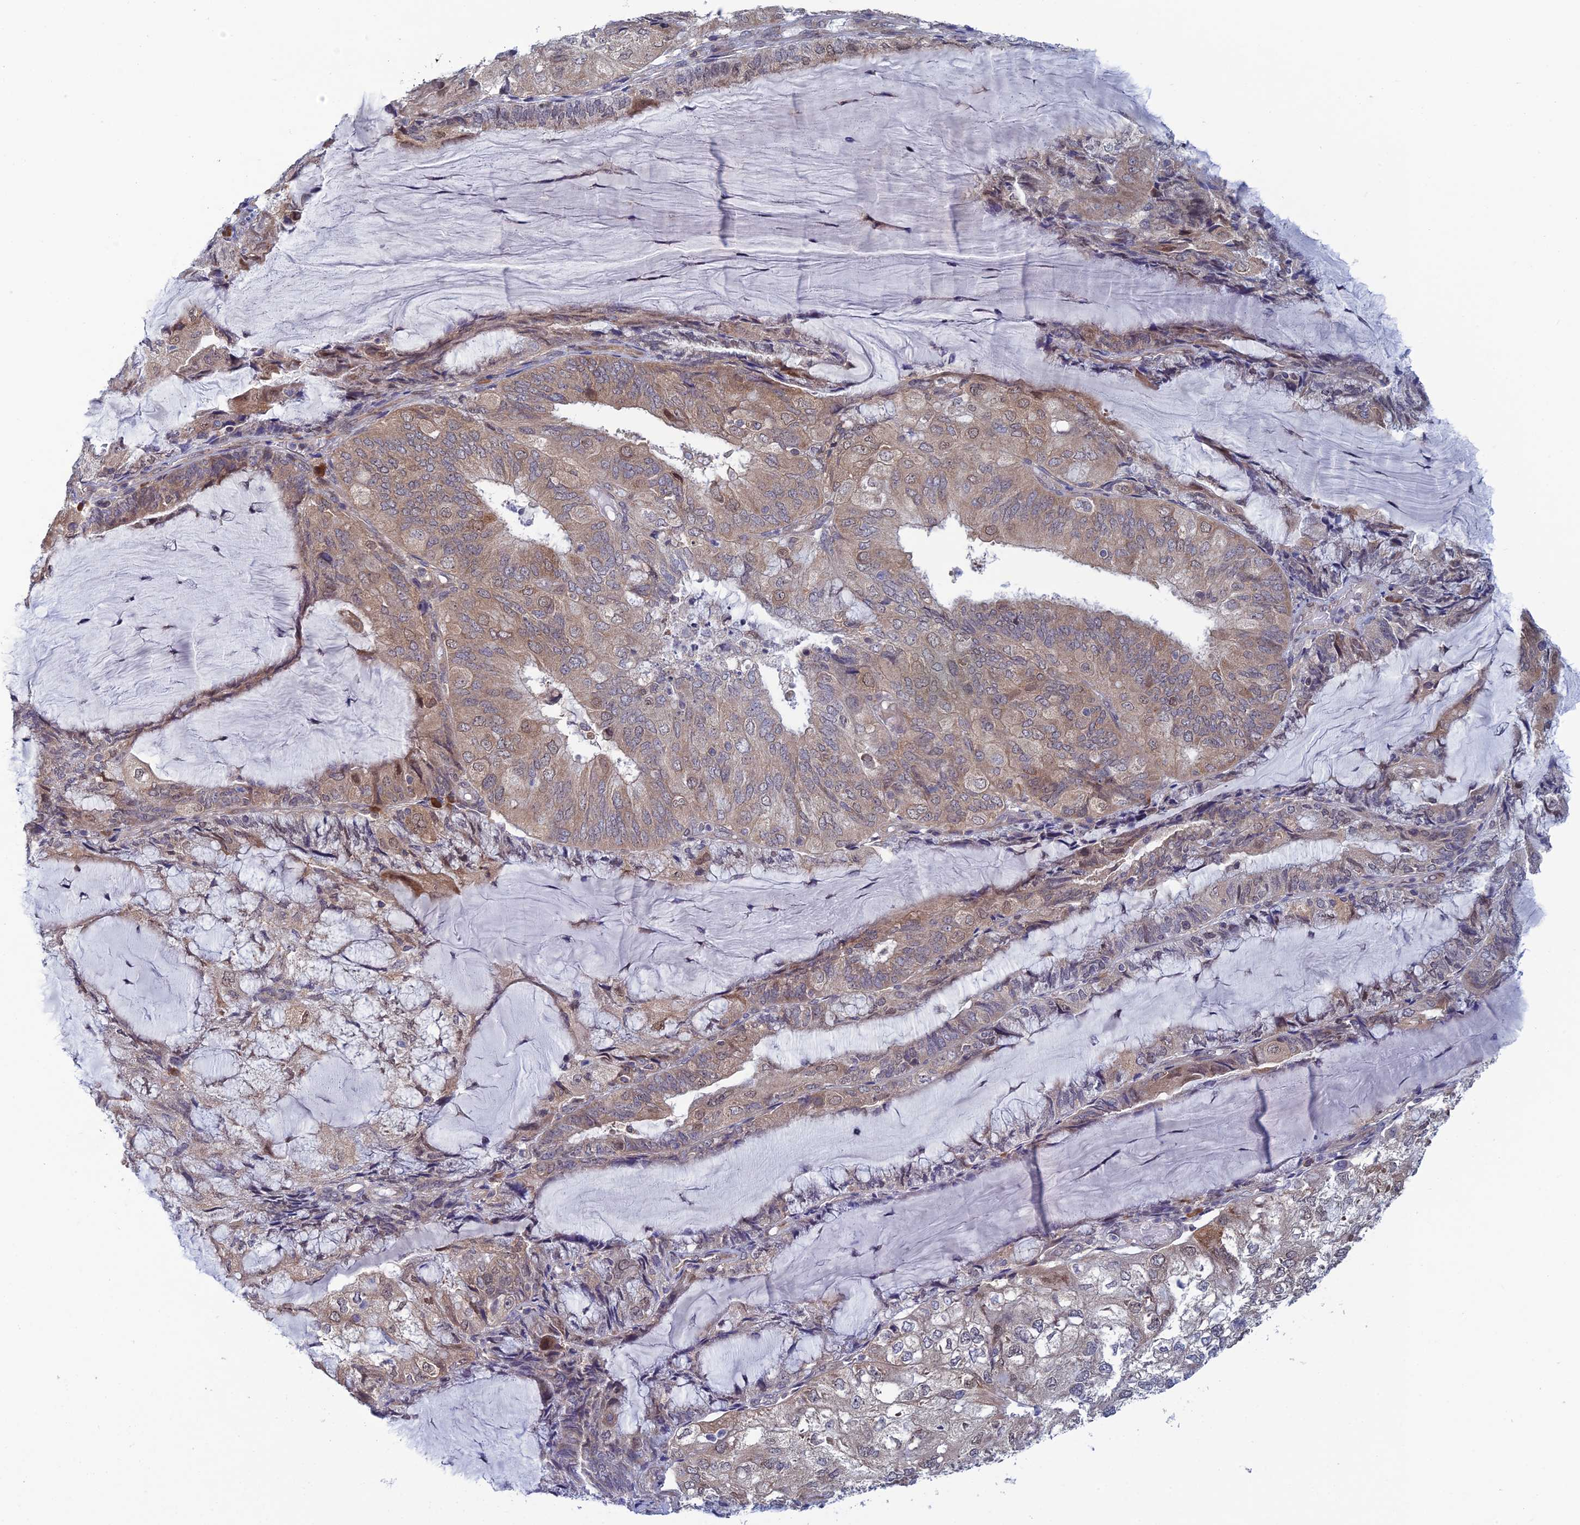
{"staining": {"intensity": "weak", "quantity": ">75%", "location": "cytoplasmic/membranous"}, "tissue": "endometrial cancer", "cell_type": "Tumor cells", "image_type": "cancer", "snomed": [{"axis": "morphology", "description": "Adenocarcinoma, NOS"}, {"axis": "topography", "description": "Endometrium"}], "caption": "High-magnification brightfield microscopy of endometrial adenocarcinoma stained with DAB (brown) and counterstained with hematoxylin (blue). tumor cells exhibit weak cytoplasmic/membranous expression is seen in approximately>75% of cells.", "gene": "SRA1", "patient": {"sex": "female", "age": 81}}